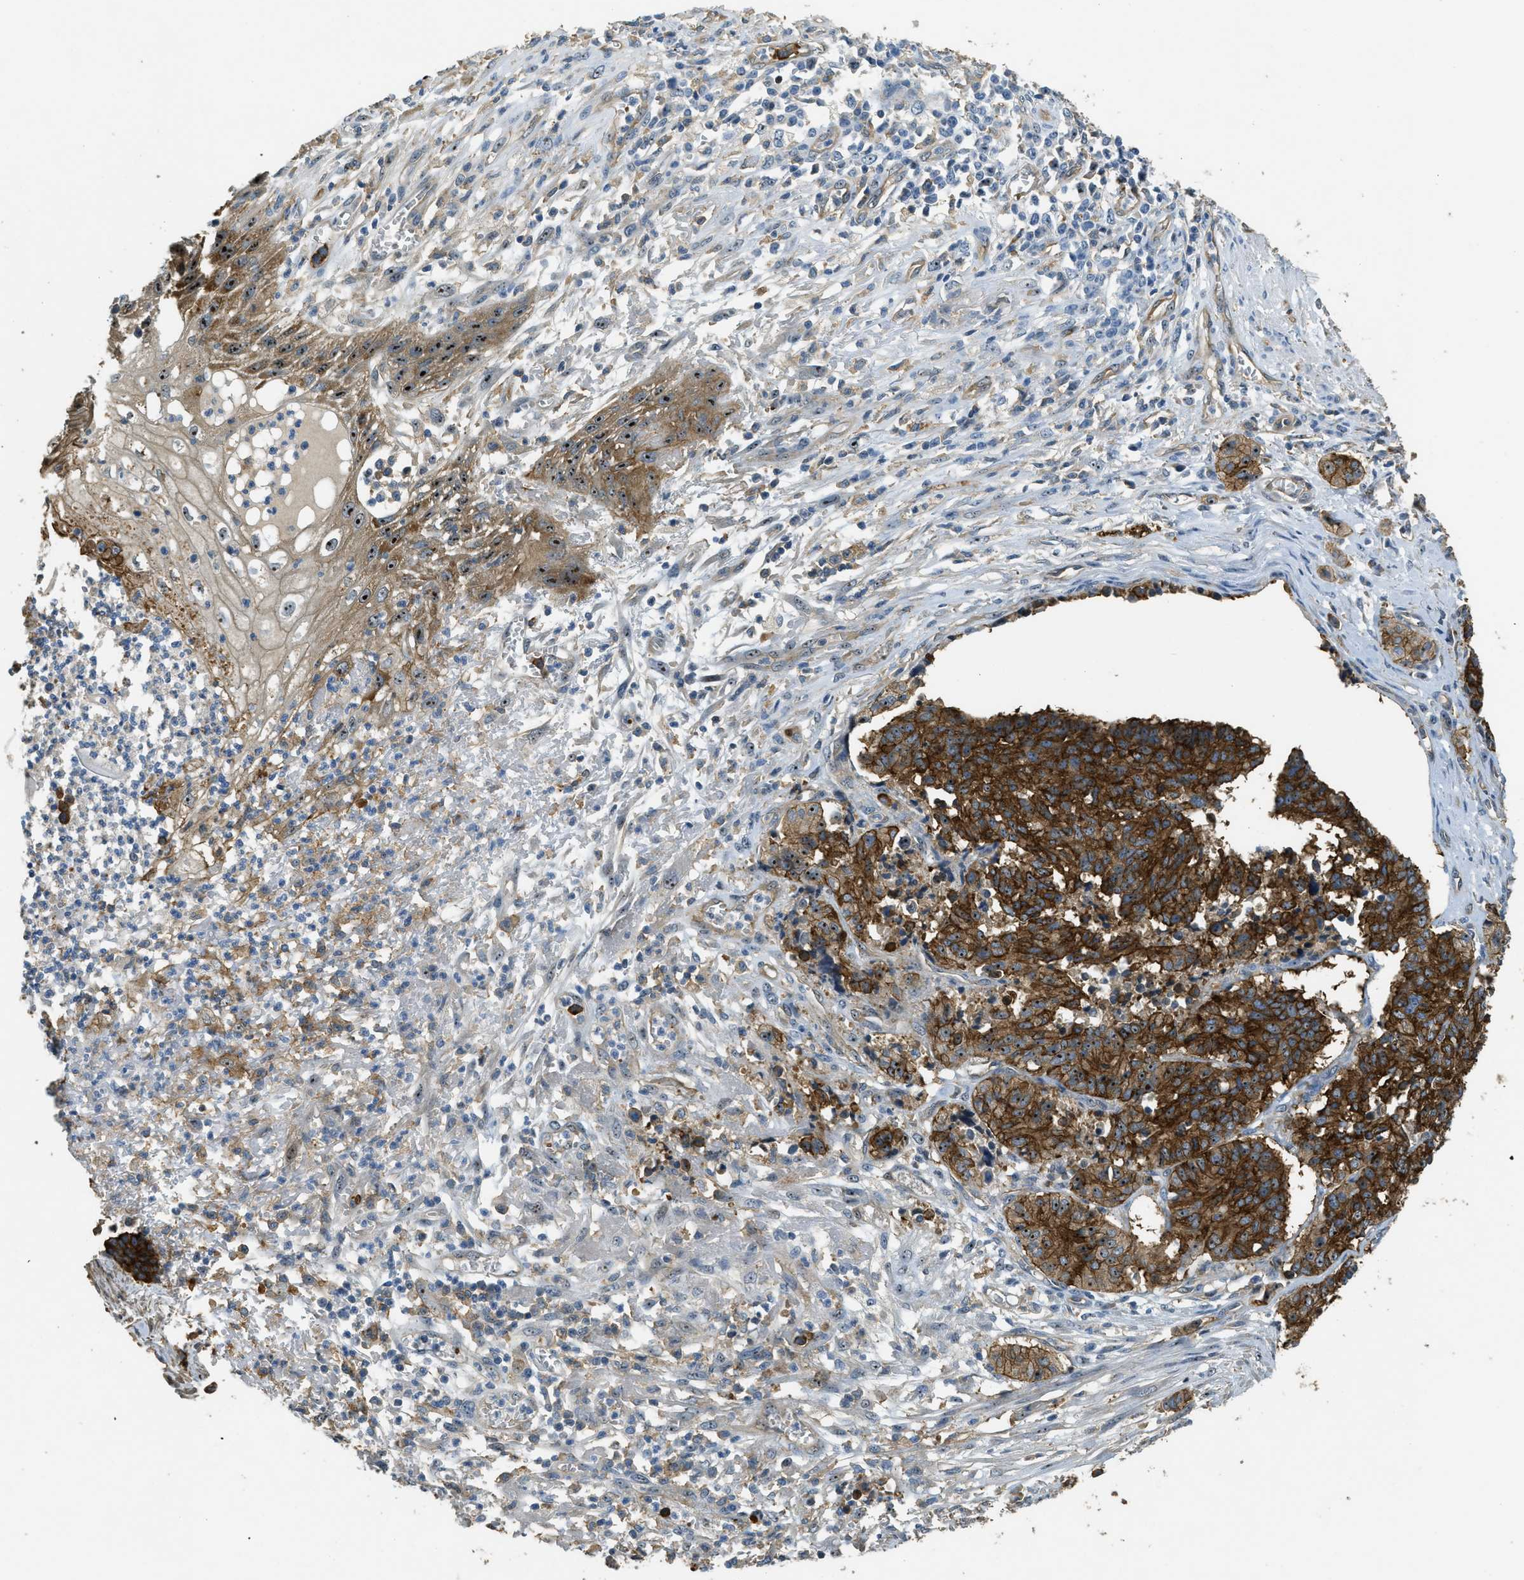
{"staining": {"intensity": "strong", "quantity": ">75%", "location": "cytoplasmic/membranous,nuclear"}, "tissue": "cervical cancer", "cell_type": "Tumor cells", "image_type": "cancer", "snomed": [{"axis": "morphology", "description": "Squamous cell carcinoma, NOS"}, {"axis": "topography", "description": "Cervix"}], "caption": "High-magnification brightfield microscopy of squamous cell carcinoma (cervical) stained with DAB (3,3'-diaminobenzidine) (brown) and counterstained with hematoxylin (blue). tumor cells exhibit strong cytoplasmic/membranous and nuclear expression is appreciated in about>75% of cells. (Stains: DAB in brown, nuclei in blue, Microscopy: brightfield microscopy at high magnification).", "gene": "OSMR", "patient": {"sex": "female", "age": 35}}